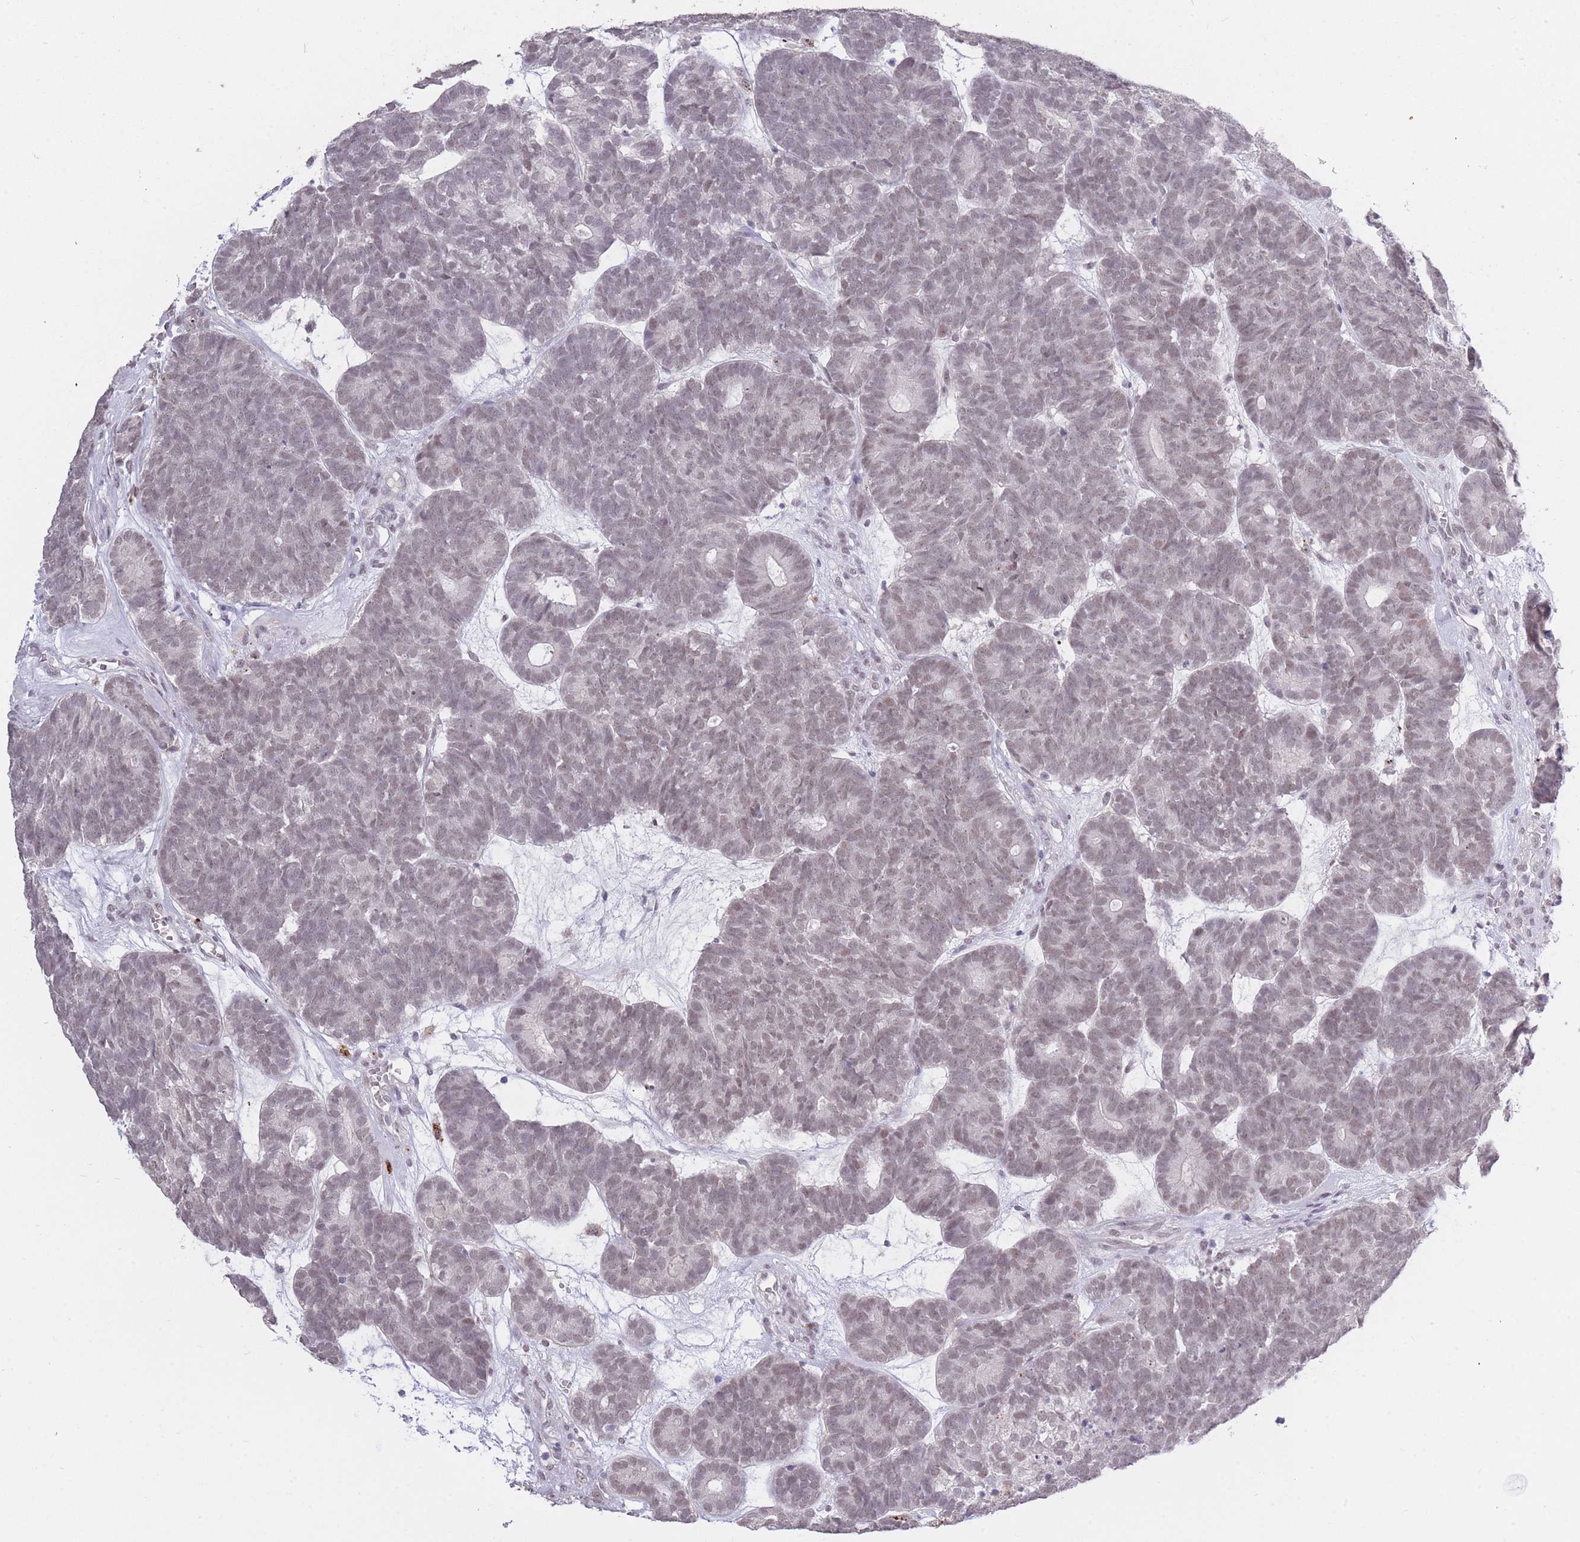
{"staining": {"intensity": "weak", "quantity": "25%-75%", "location": "nuclear"}, "tissue": "head and neck cancer", "cell_type": "Tumor cells", "image_type": "cancer", "snomed": [{"axis": "morphology", "description": "Adenocarcinoma, NOS"}, {"axis": "topography", "description": "Head-Neck"}], "caption": "The immunohistochemical stain labels weak nuclear staining in tumor cells of head and neck adenocarcinoma tissue.", "gene": "HNRNPUL1", "patient": {"sex": "female", "age": 81}}